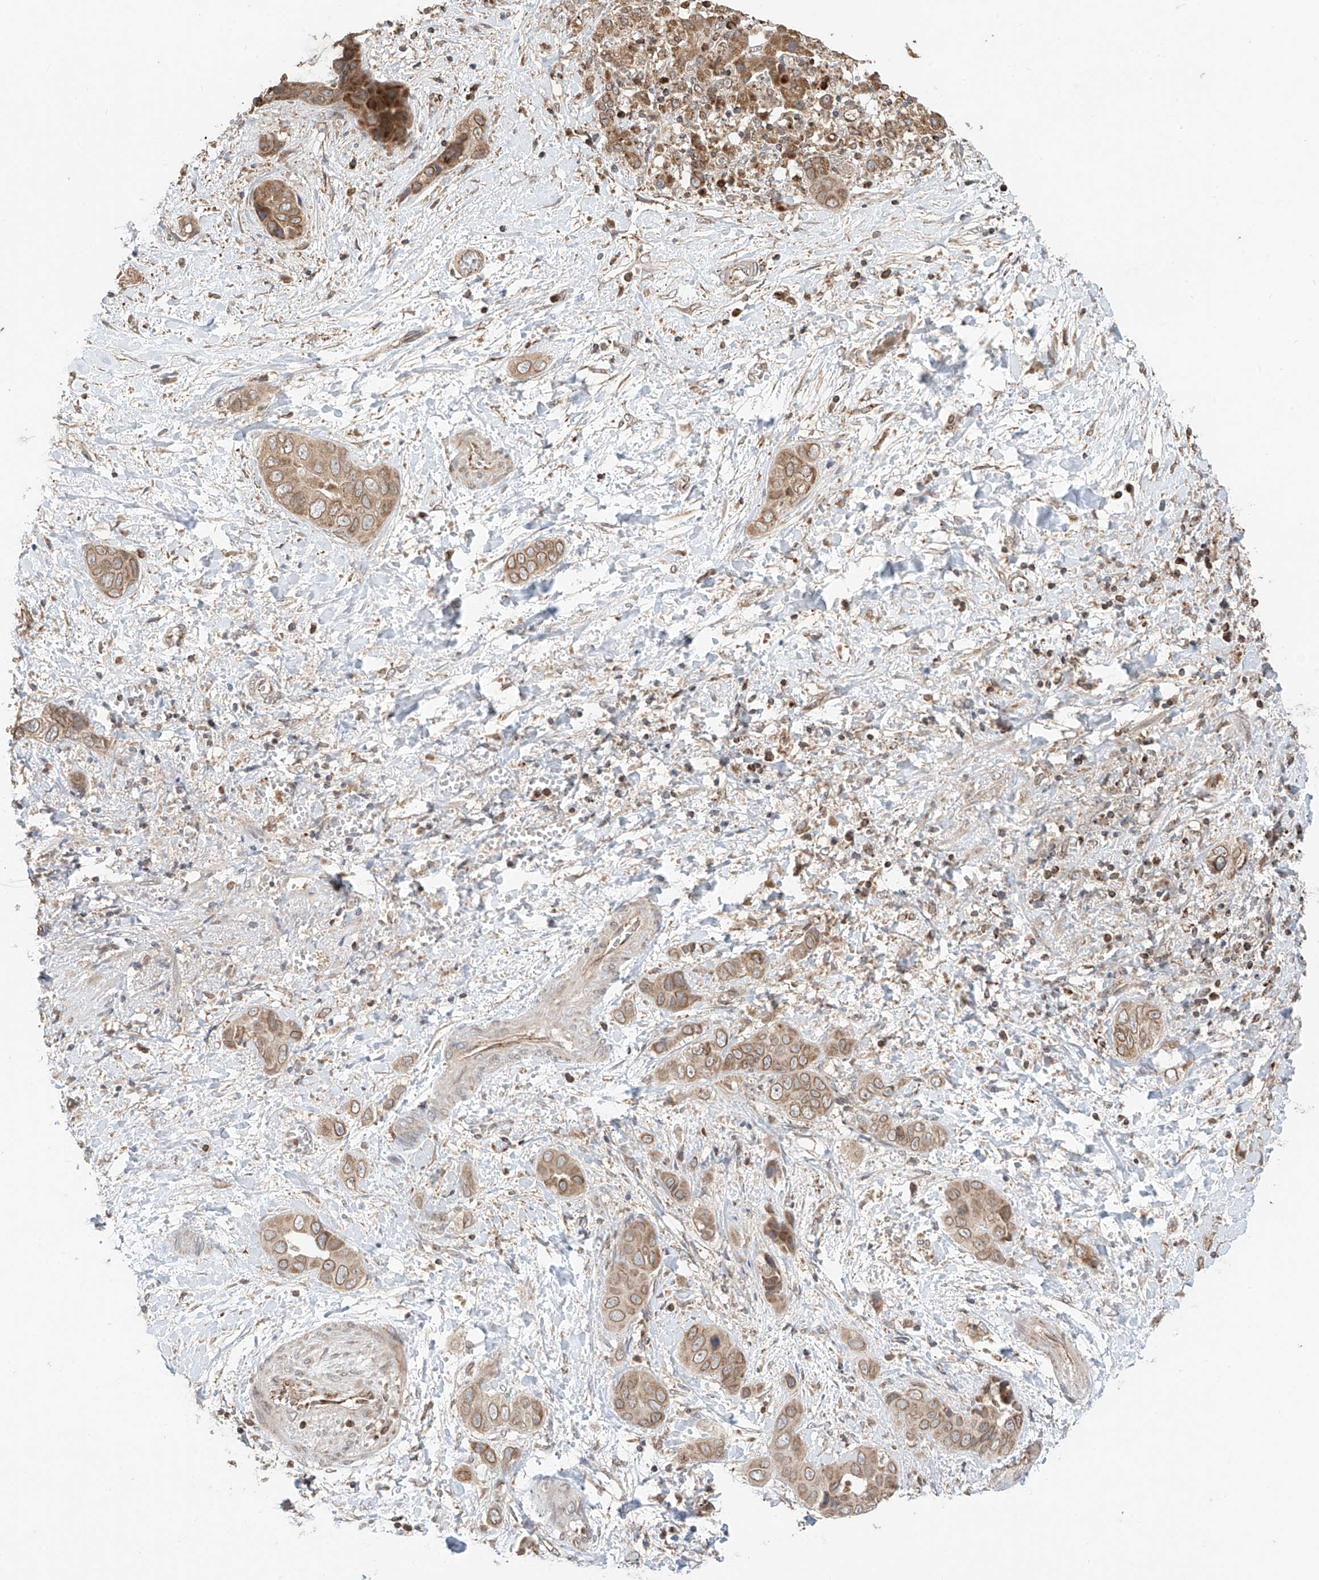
{"staining": {"intensity": "weak", "quantity": ">75%", "location": "cytoplasmic/membranous,nuclear"}, "tissue": "liver cancer", "cell_type": "Tumor cells", "image_type": "cancer", "snomed": [{"axis": "morphology", "description": "Cholangiocarcinoma"}, {"axis": "topography", "description": "Liver"}], "caption": "About >75% of tumor cells in human liver cancer (cholangiocarcinoma) exhibit weak cytoplasmic/membranous and nuclear protein staining as visualized by brown immunohistochemical staining.", "gene": "AHCTF1", "patient": {"sex": "female", "age": 52}}